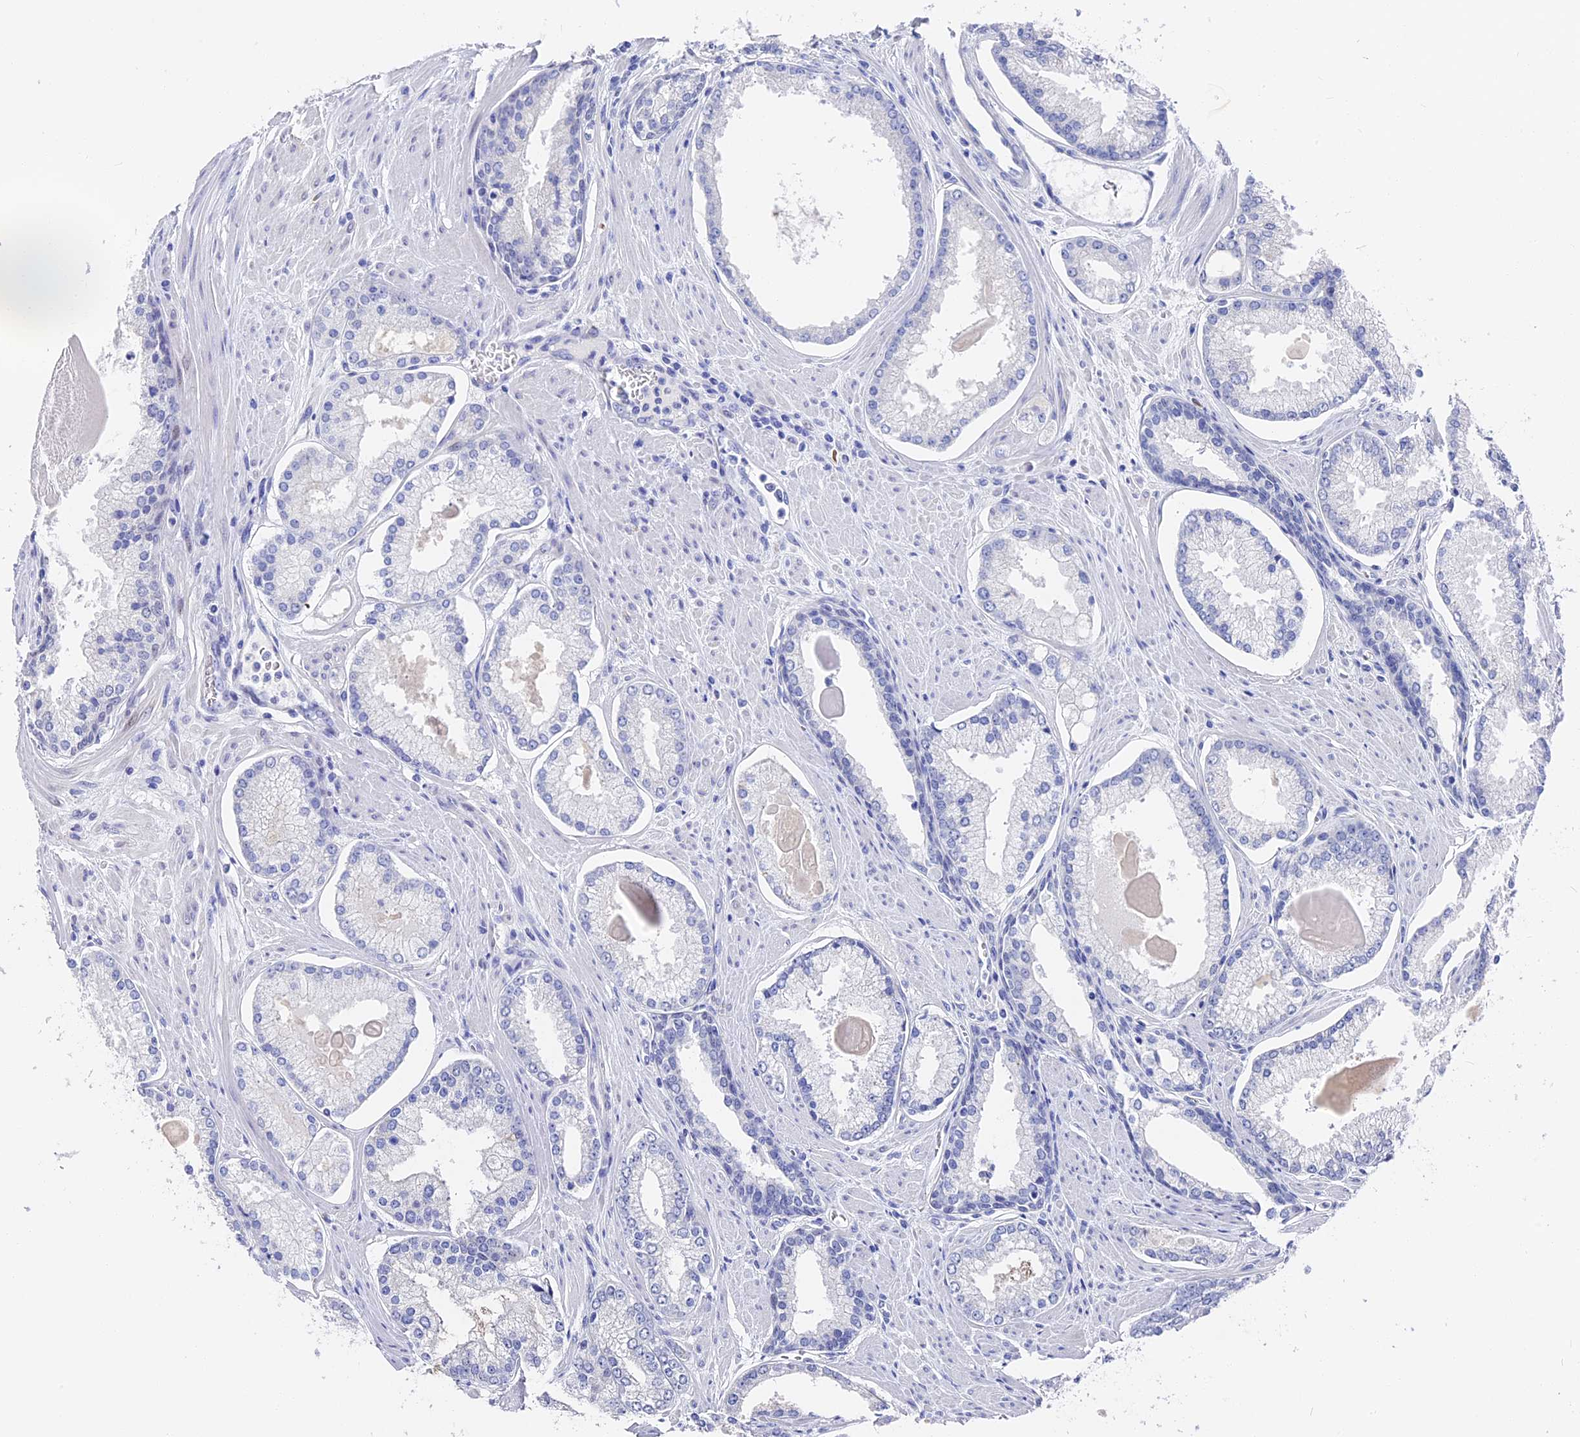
{"staining": {"intensity": "negative", "quantity": "none", "location": "none"}, "tissue": "prostate cancer", "cell_type": "Tumor cells", "image_type": "cancer", "snomed": [{"axis": "morphology", "description": "Adenocarcinoma, Low grade"}, {"axis": "topography", "description": "Prostate"}], "caption": "DAB (3,3'-diaminobenzidine) immunohistochemical staining of low-grade adenocarcinoma (prostate) exhibits no significant expression in tumor cells. (Stains: DAB immunohistochemistry (IHC) with hematoxylin counter stain, Microscopy: brightfield microscopy at high magnification).", "gene": "VPS33B", "patient": {"sex": "male", "age": 54}}